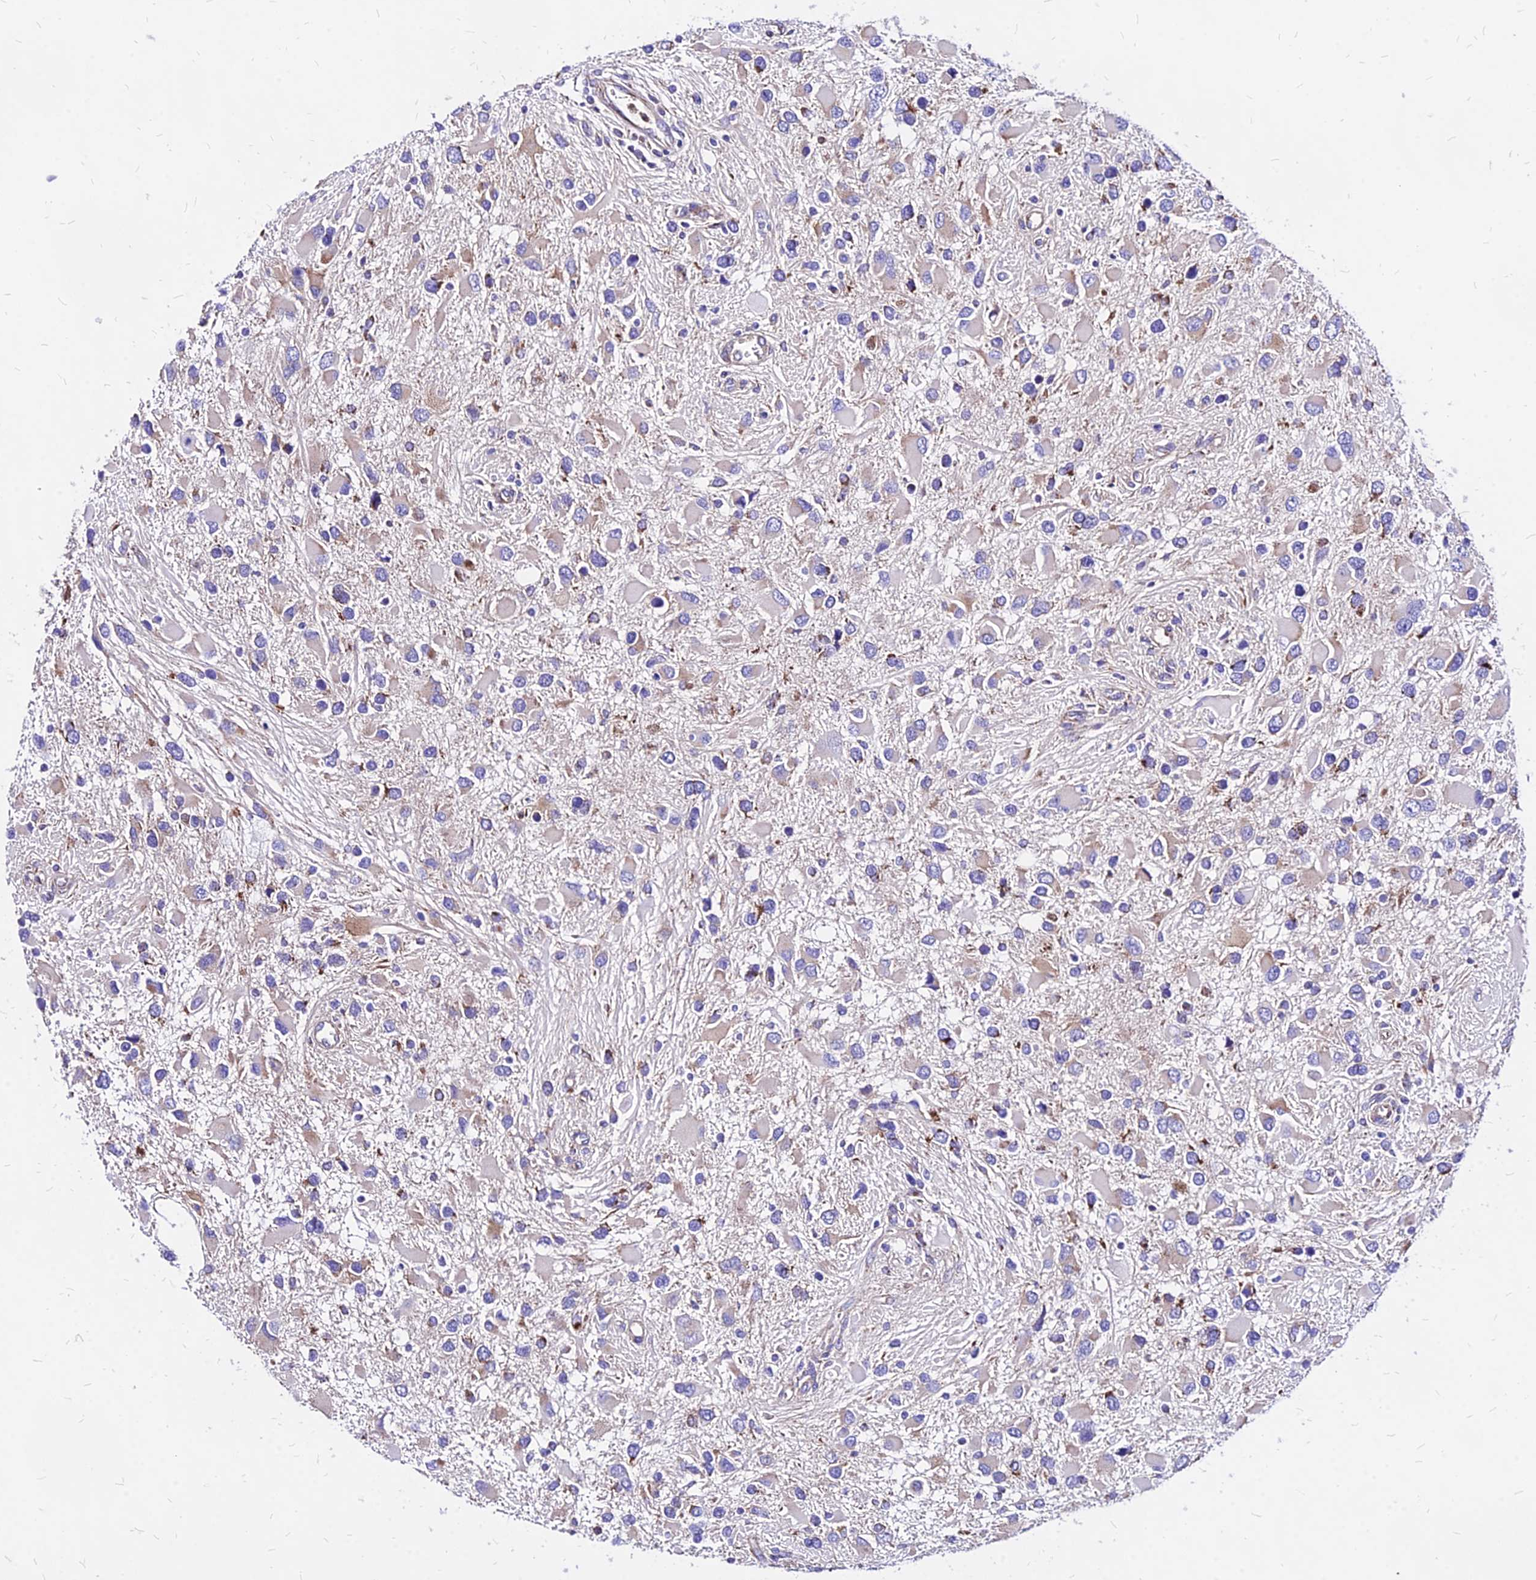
{"staining": {"intensity": "weak", "quantity": "<25%", "location": "cytoplasmic/membranous"}, "tissue": "glioma", "cell_type": "Tumor cells", "image_type": "cancer", "snomed": [{"axis": "morphology", "description": "Glioma, malignant, High grade"}, {"axis": "topography", "description": "Brain"}], "caption": "DAB (3,3'-diaminobenzidine) immunohistochemical staining of malignant high-grade glioma shows no significant positivity in tumor cells. The staining is performed using DAB (3,3'-diaminobenzidine) brown chromogen with nuclei counter-stained in using hematoxylin.", "gene": "MRPL3", "patient": {"sex": "male", "age": 53}}